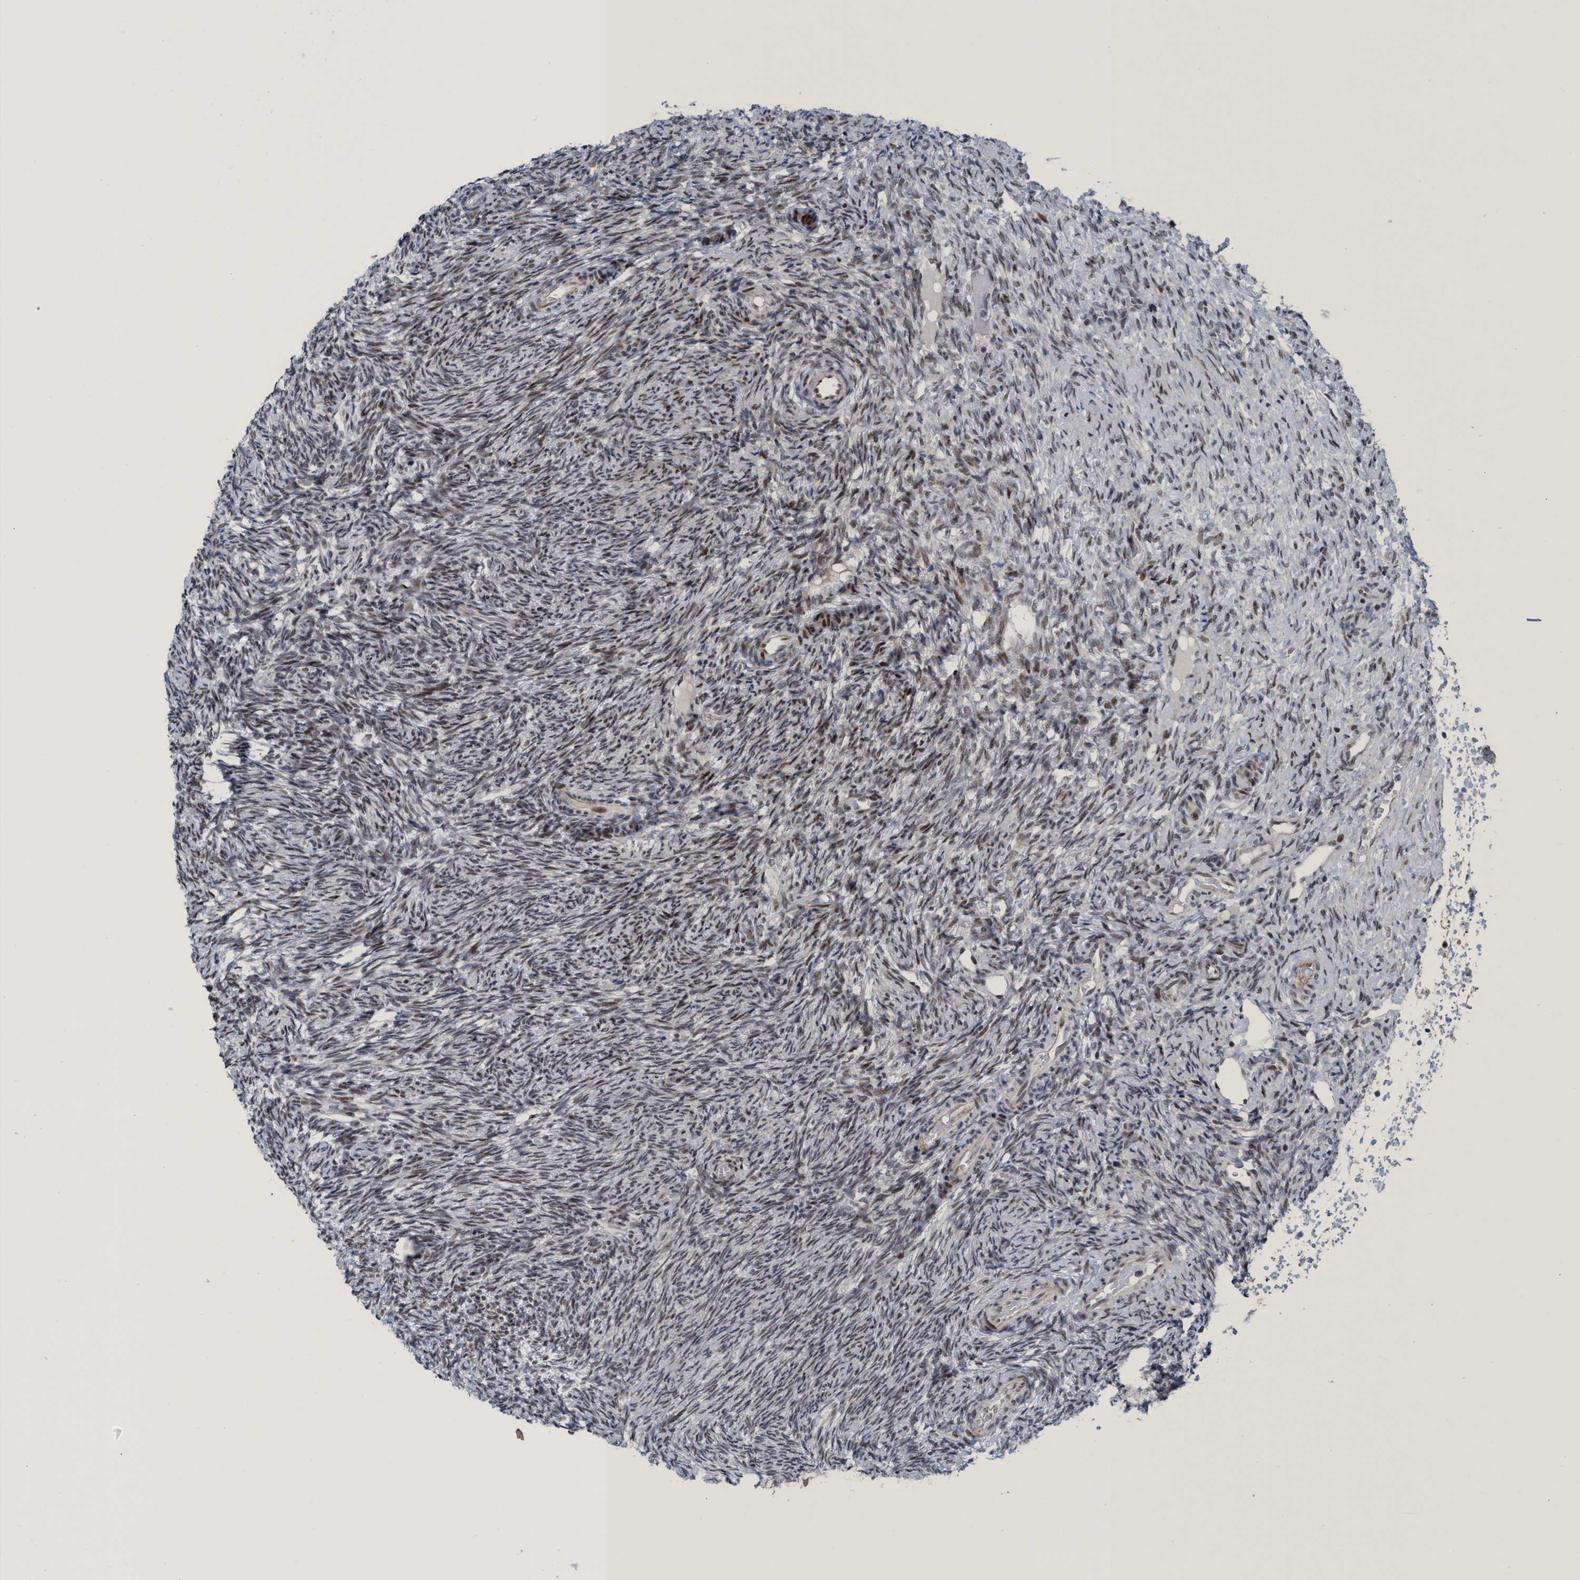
{"staining": {"intensity": "strong", "quantity": ">75%", "location": "cytoplasmic/membranous,nuclear"}, "tissue": "ovary", "cell_type": "Follicle cells", "image_type": "normal", "snomed": [{"axis": "morphology", "description": "Normal tissue, NOS"}, {"axis": "topography", "description": "Ovary"}], "caption": "Unremarkable ovary was stained to show a protein in brown. There is high levels of strong cytoplasmic/membranous,nuclear expression in about >75% of follicle cells.", "gene": "CWC27", "patient": {"sex": "female", "age": 41}}